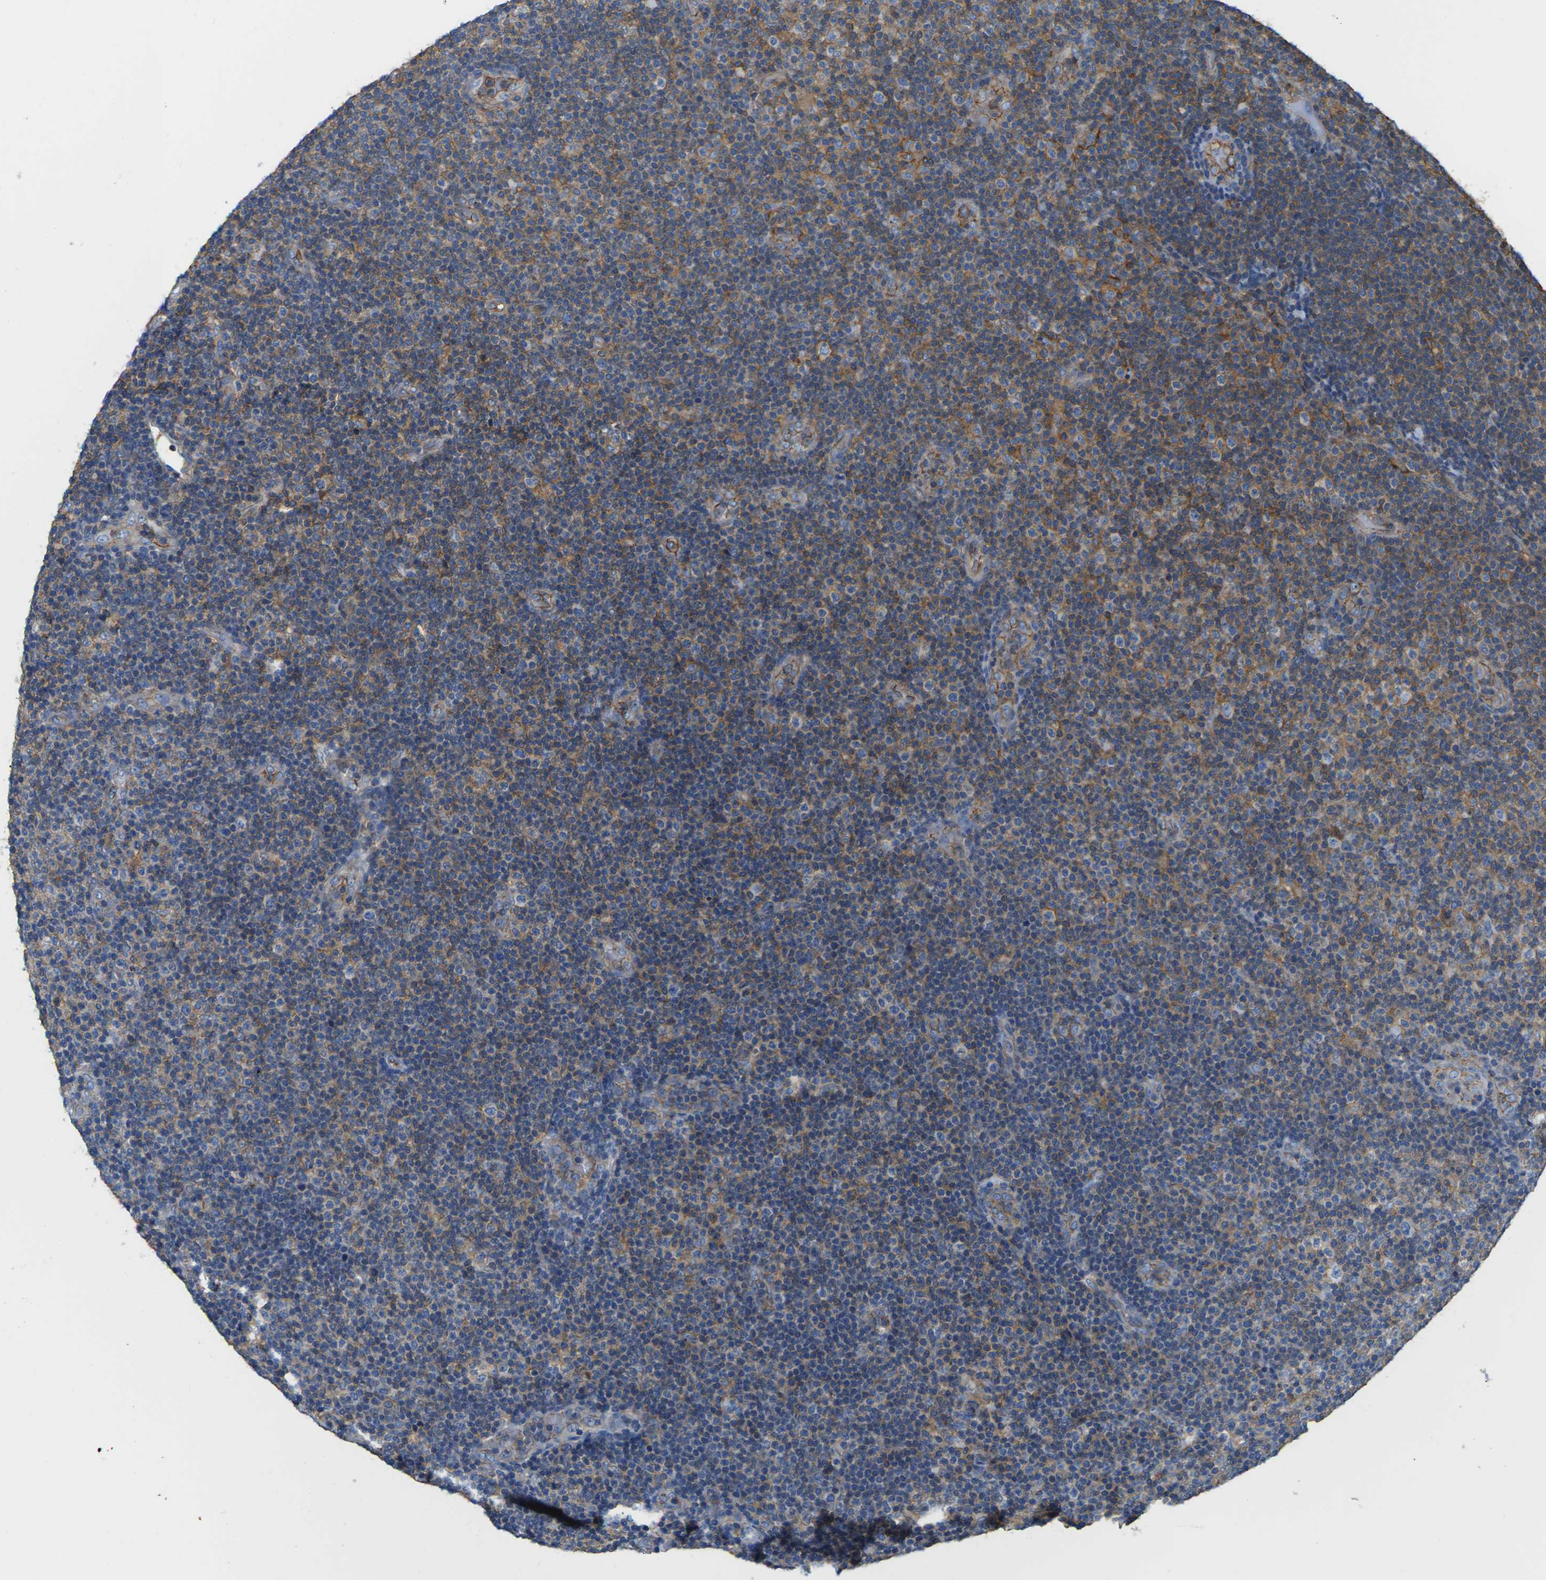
{"staining": {"intensity": "moderate", "quantity": "25%-75%", "location": "cytoplasmic/membranous"}, "tissue": "lymphoma", "cell_type": "Tumor cells", "image_type": "cancer", "snomed": [{"axis": "morphology", "description": "Malignant lymphoma, non-Hodgkin's type, Low grade"}, {"axis": "topography", "description": "Lymph node"}], "caption": "Tumor cells show medium levels of moderate cytoplasmic/membranous expression in about 25%-75% of cells in lymphoma.", "gene": "IQGAP1", "patient": {"sex": "male", "age": 83}}